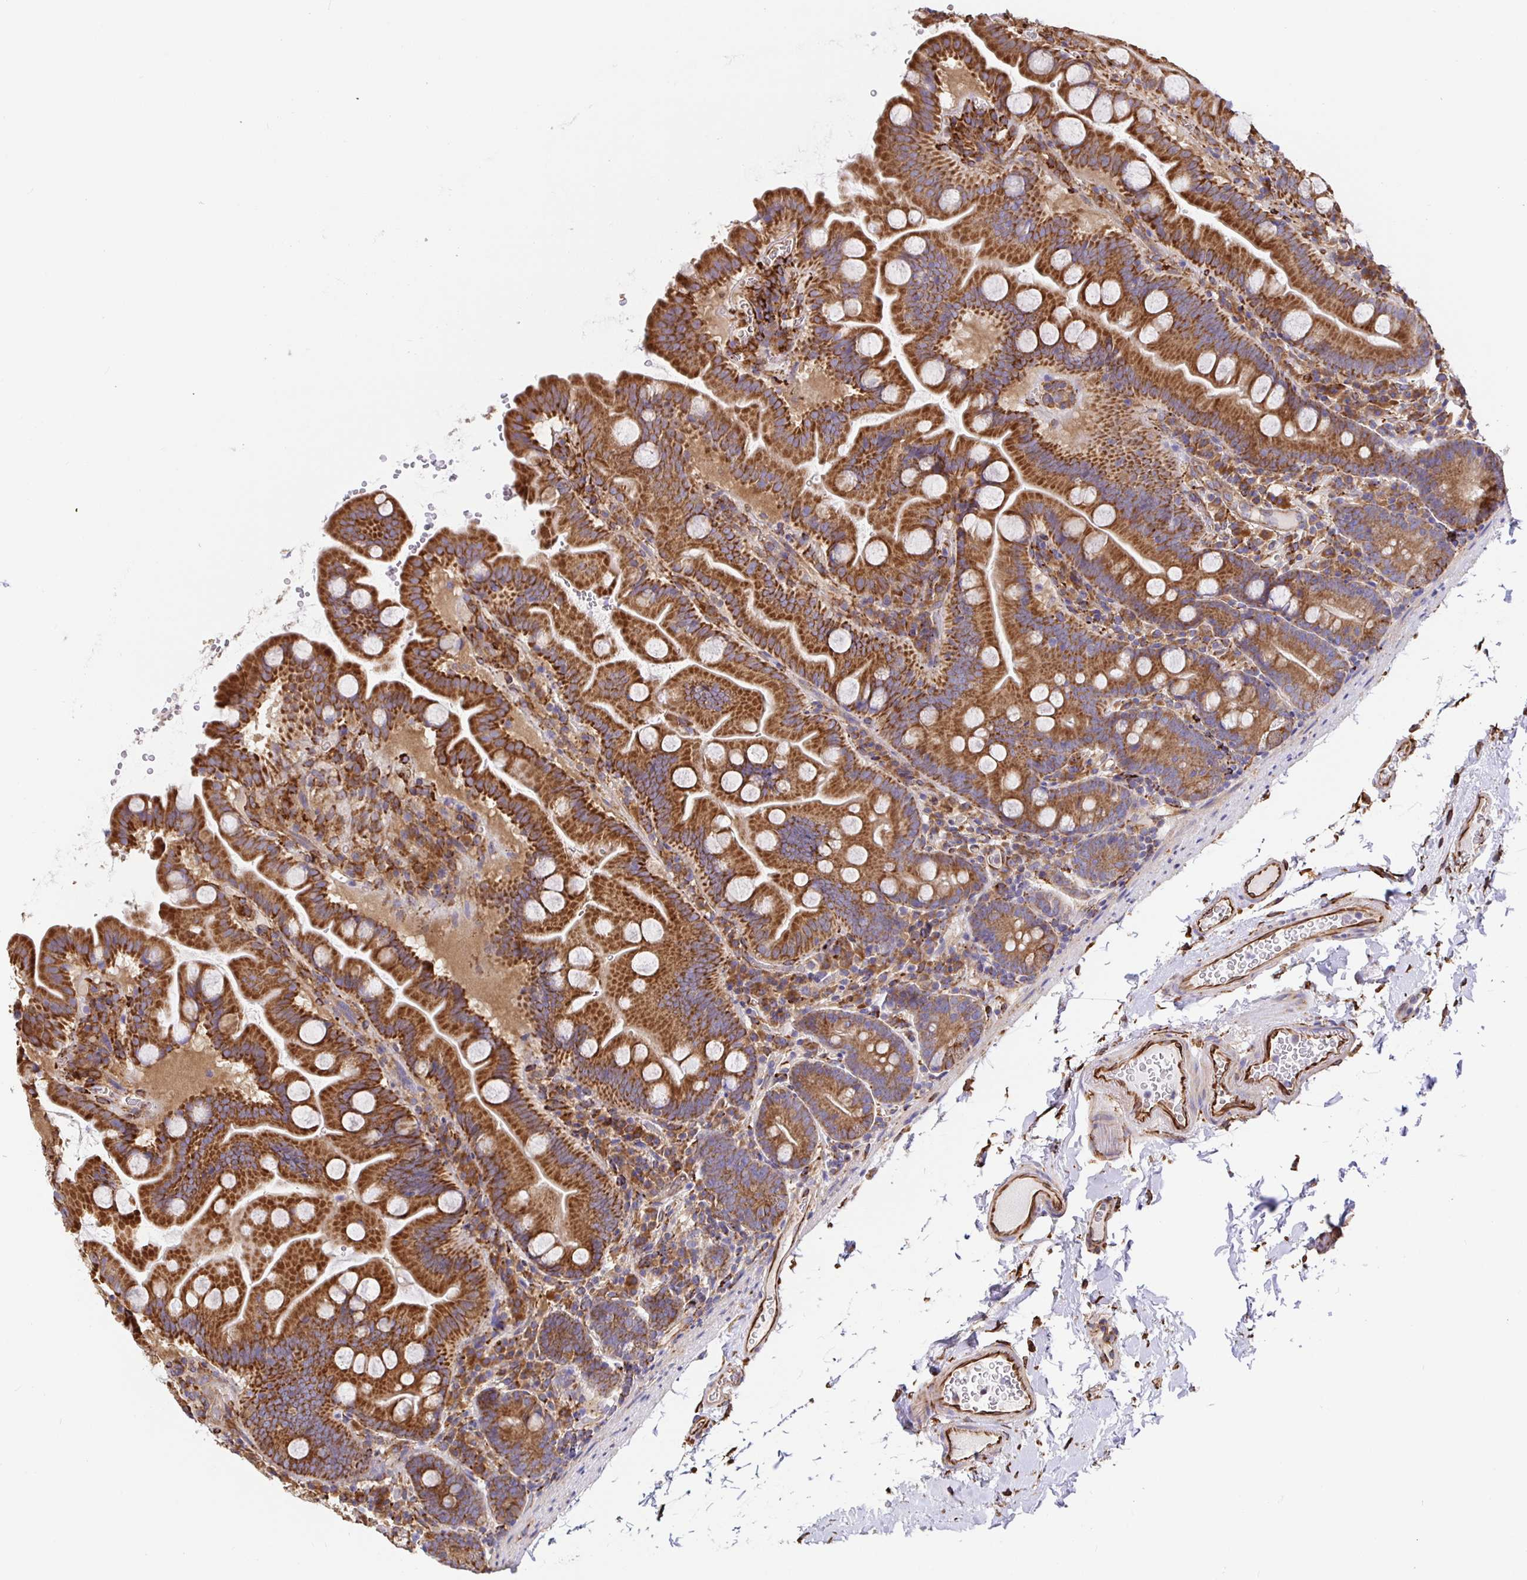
{"staining": {"intensity": "strong", "quantity": ">75%", "location": "cytoplasmic/membranous"}, "tissue": "small intestine", "cell_type": "Glandular cells", "image_type": "normal", "snomed": [{"axis": "morphology", "description": "Normal tissue, NOS"}, {"axis": "topography", "description": "Small intestine"}], "caption": "This is a photomicrograph of immunohistochemistry staining of benign small intestine, which shows strong staining in the cytoplasmic/membranous of glandular cells.", "gene": "MAOA", "patient": {"sex": "female", "age": 68}}